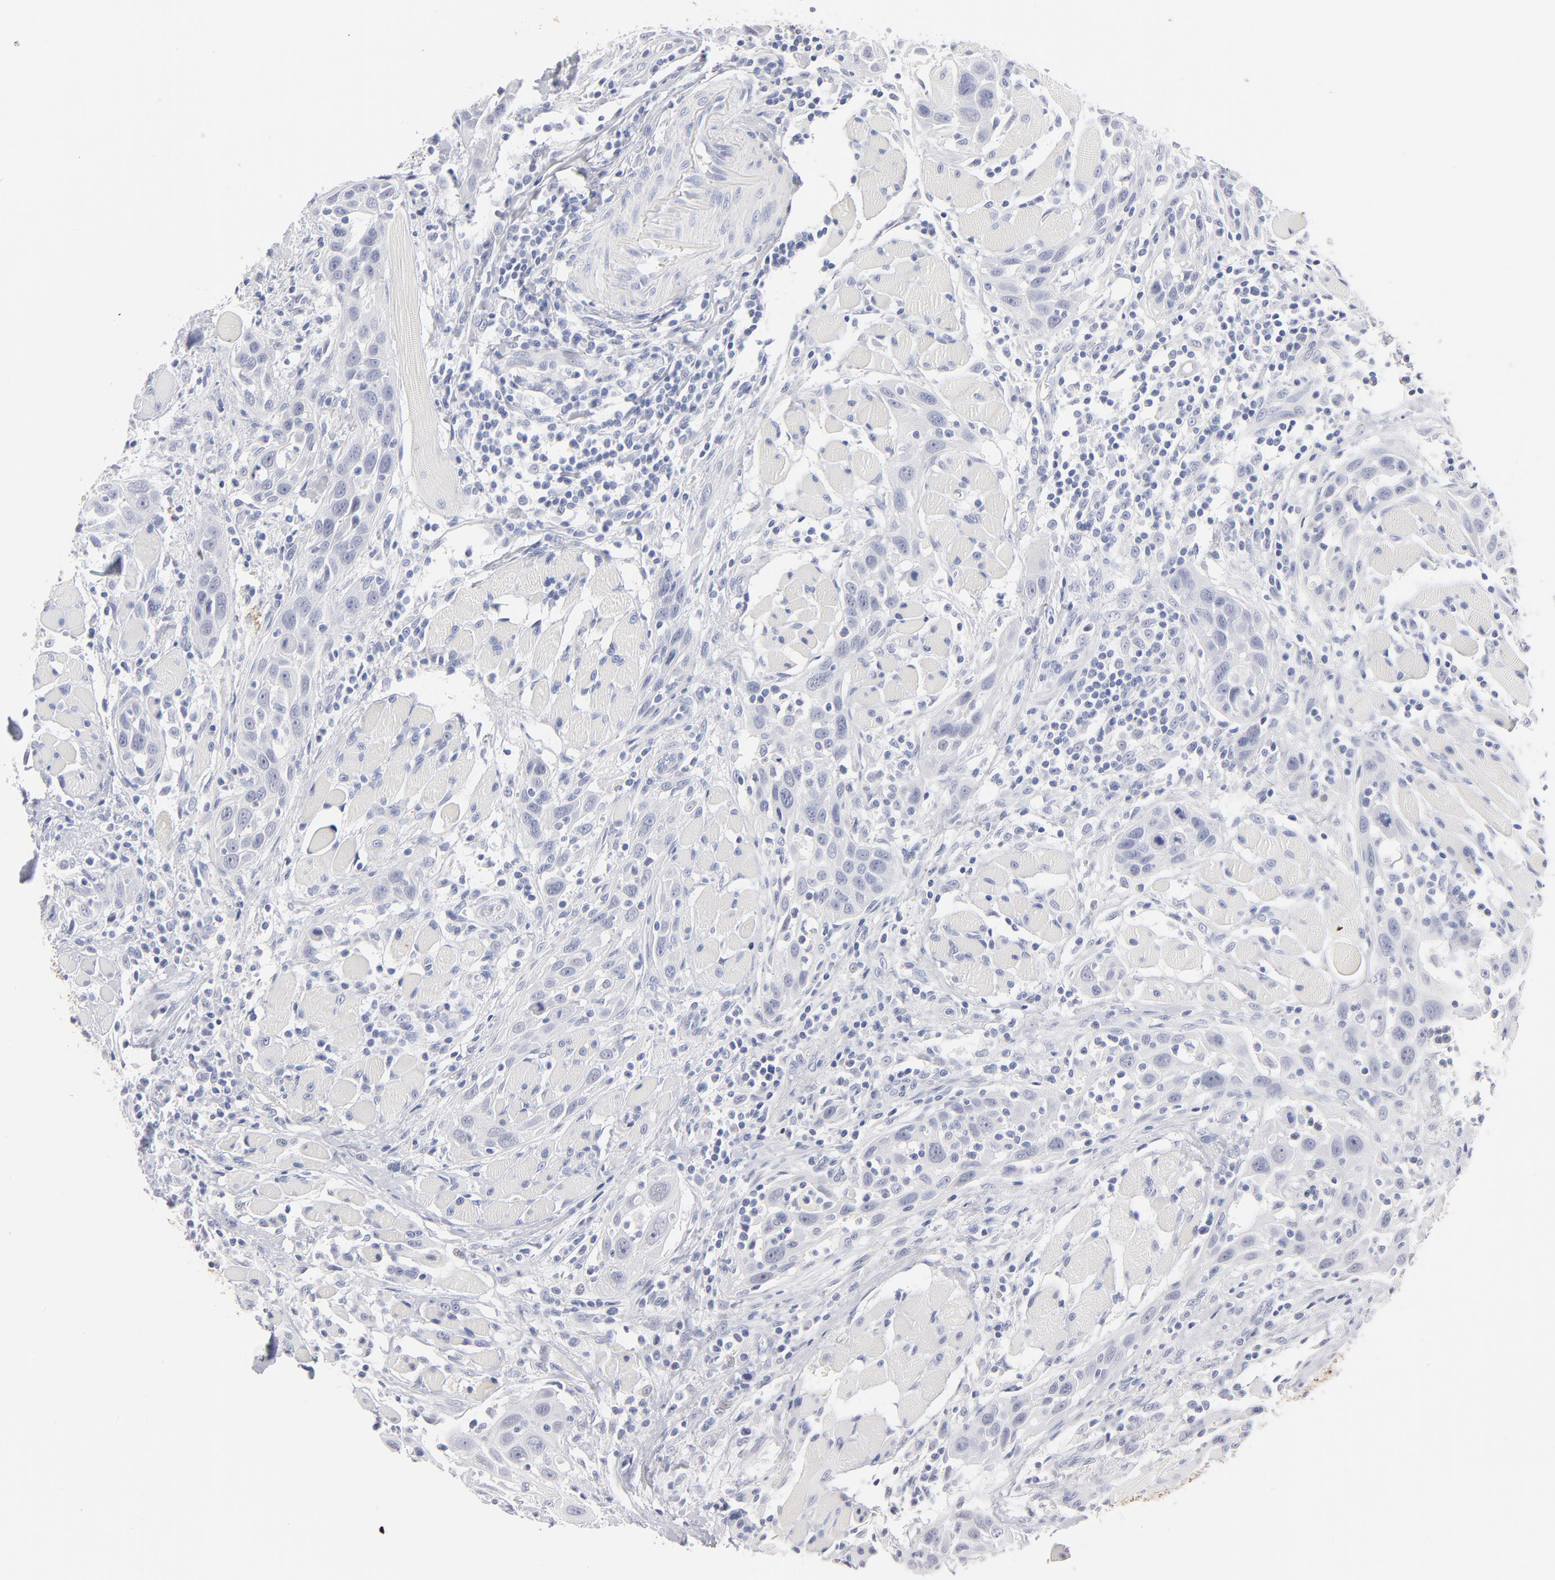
{"staining": {"intensity": "negative", "quantity": "none", "location": "none"}, "tissue": "head and neck cancer", "cell_type": "Tumor cells", "image_type": "cancer", "snomed": [{"axis": "morphology", "description": "Squamous cell carcinoma, NOS"}, {"axis": "topography", "description": "Oral tissue"}, {"axis": "topography", "description": "Head-Neck"}], "caption": "This is an immunohistochemistry histopathology image of head and neck cancer. There is no staining in tumor cells.", "gene": "KHNYN", "patient": {"sex": "female", "age": 50}}